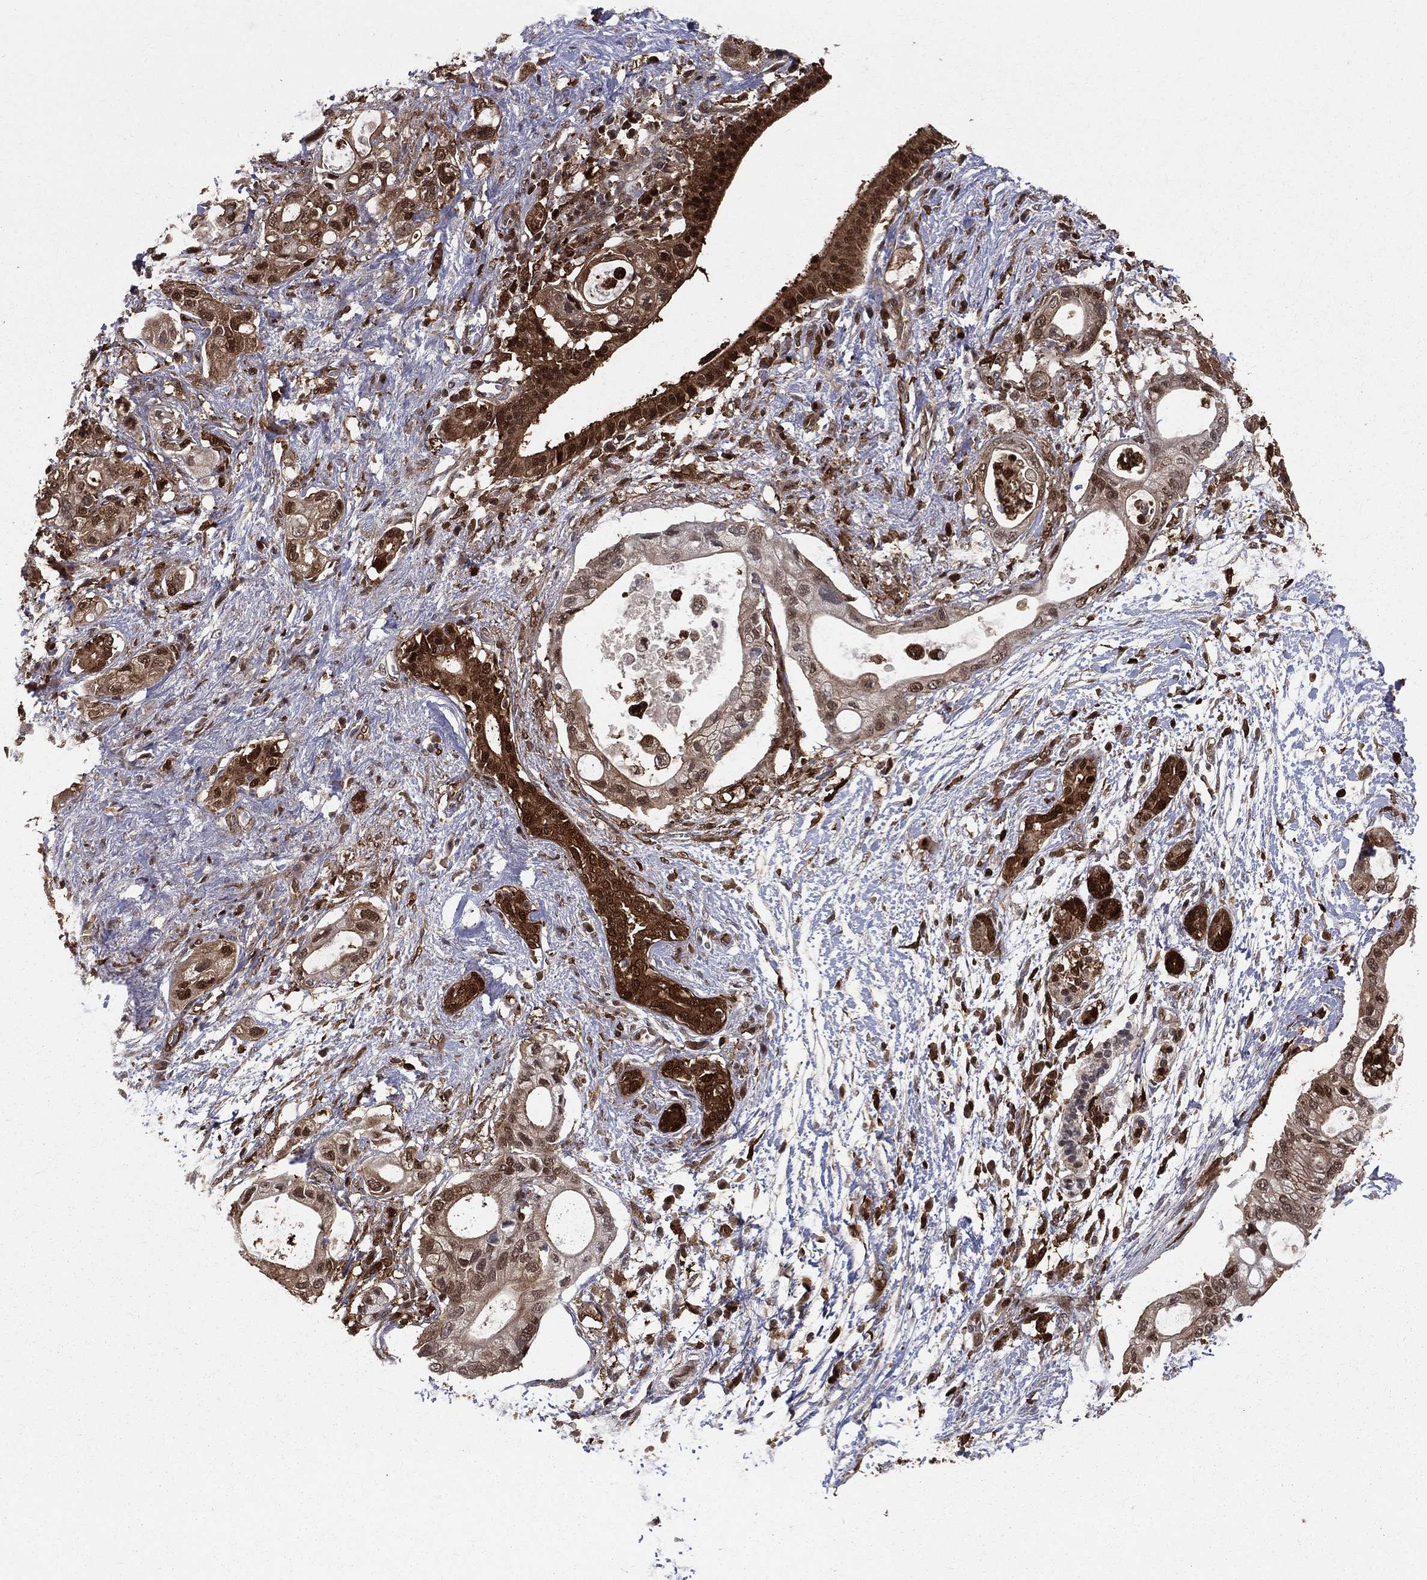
{"staining": {"intensity": "strong", "quantity": ">75%", "location": "cytoplasmic/membranous,nuclear"}, "tissue": "pancreatic cancer", "cell_type": "Tumor cells", "image_type": "cancer", "snomed": [{"axis": "morphology", "description": "Adenocarcinoma, NOS"}, {"axis": "topography", "description": "Pancreas"}], "caption": "High-magnification brightfield microscopy of pancreatic cancer (adenocarcinoma) stained with DAB (brown) and counterstained with hematoxylin (blue). tumor cells exhibit strong cytoplasmic/membranous and nuclear expression is seen in approximately>75% of cells.", "gene": "ENO1", "patient": {"sex": "female", "age": 72}}